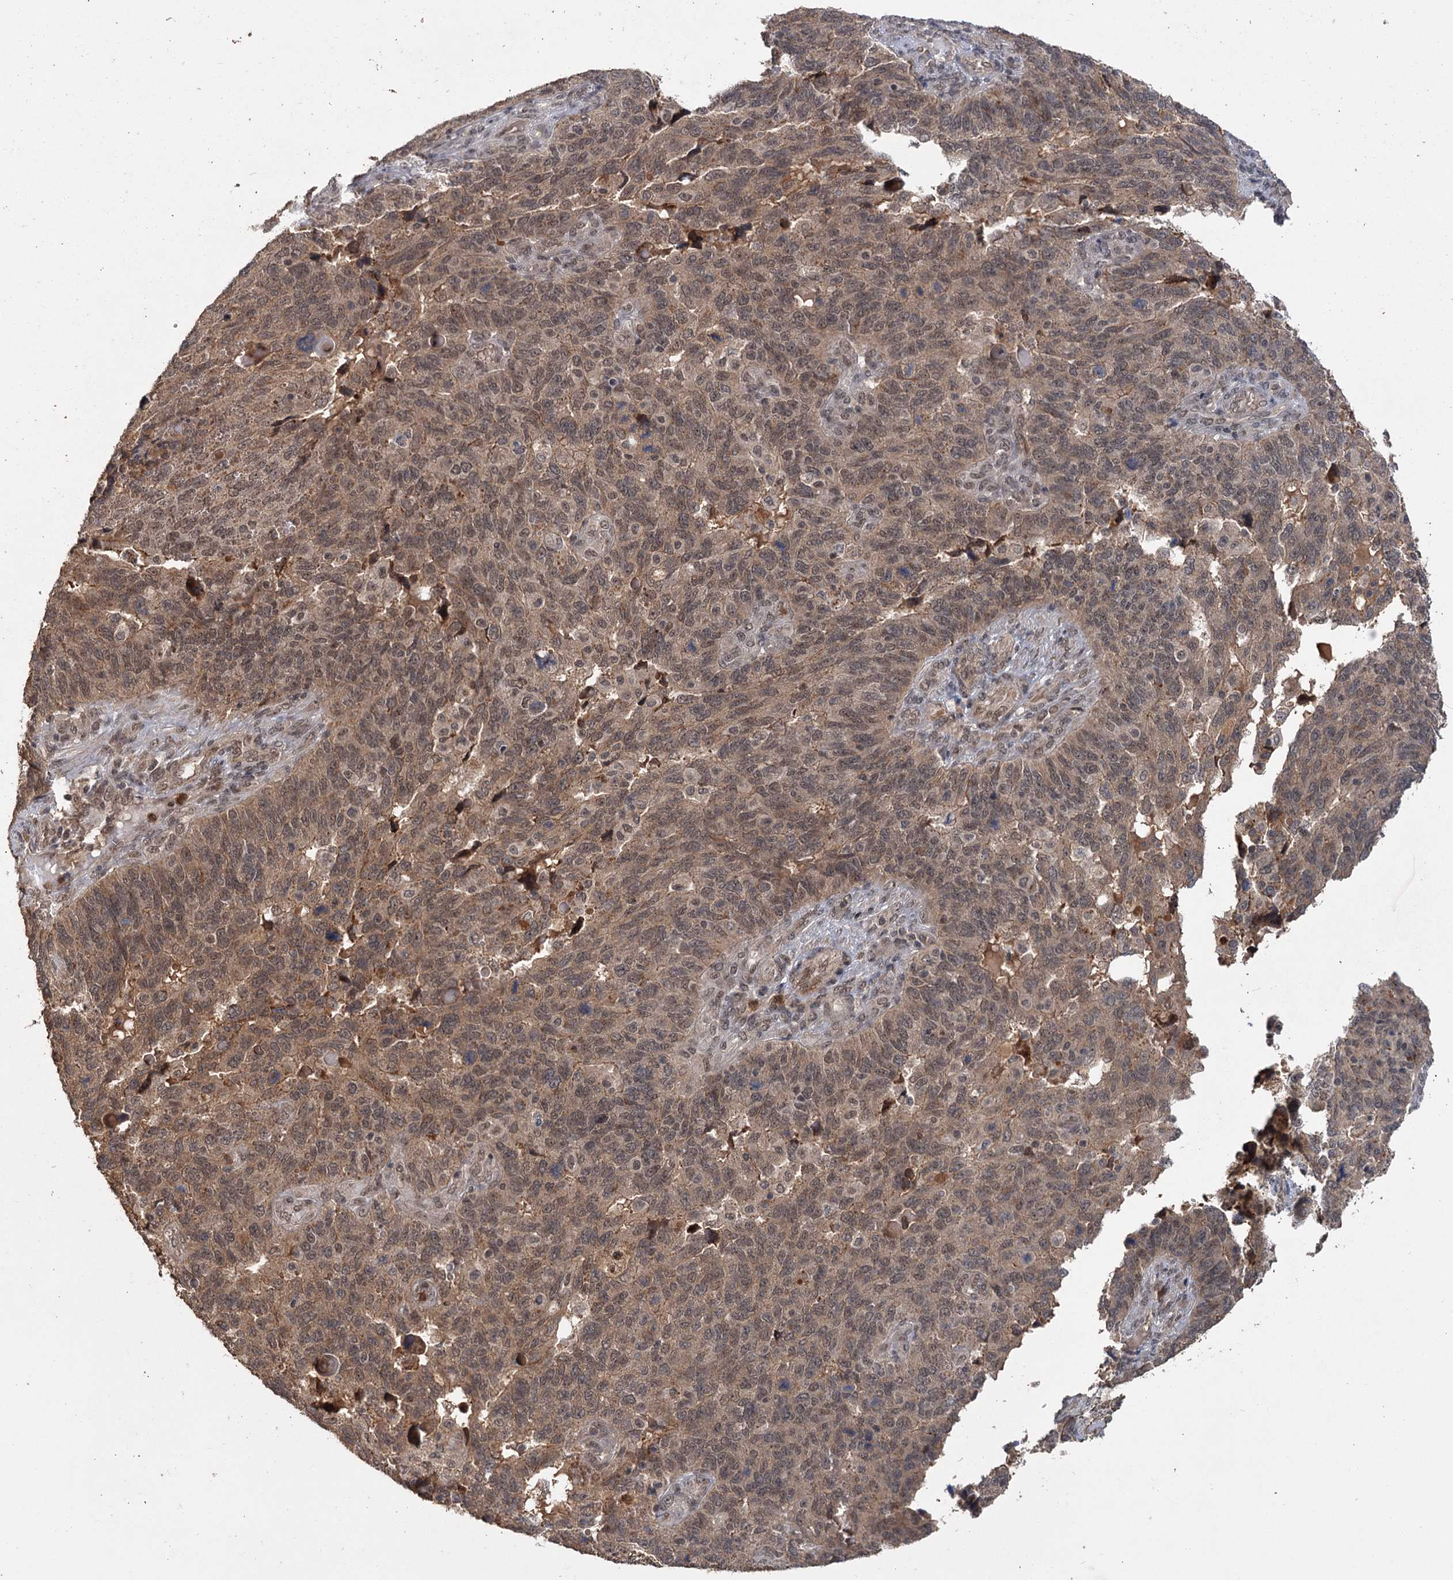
{"staining": {"intensity": "moderate", "quantity": ">75%", "location": "cytoplasmic/membranous,nuclear"}, "tissue": "endometrial cancer", "cell_type": "Tumor cells", "image_type": "cancer", "snomed": [{"axis": "morphology", "description": "Adenocarcinoma, NOS"}, {"axis": "topography", "description": "Endometrium"}], "caption": "The image exhibits staining of endometrial adenocarcinoma, revealing moderate cytoplasmic/membranous and nuclear protein positivity (brown color) within tumor cells.", "gene": "KANSL2", "patient": {"sex": "female", "age": 66}}